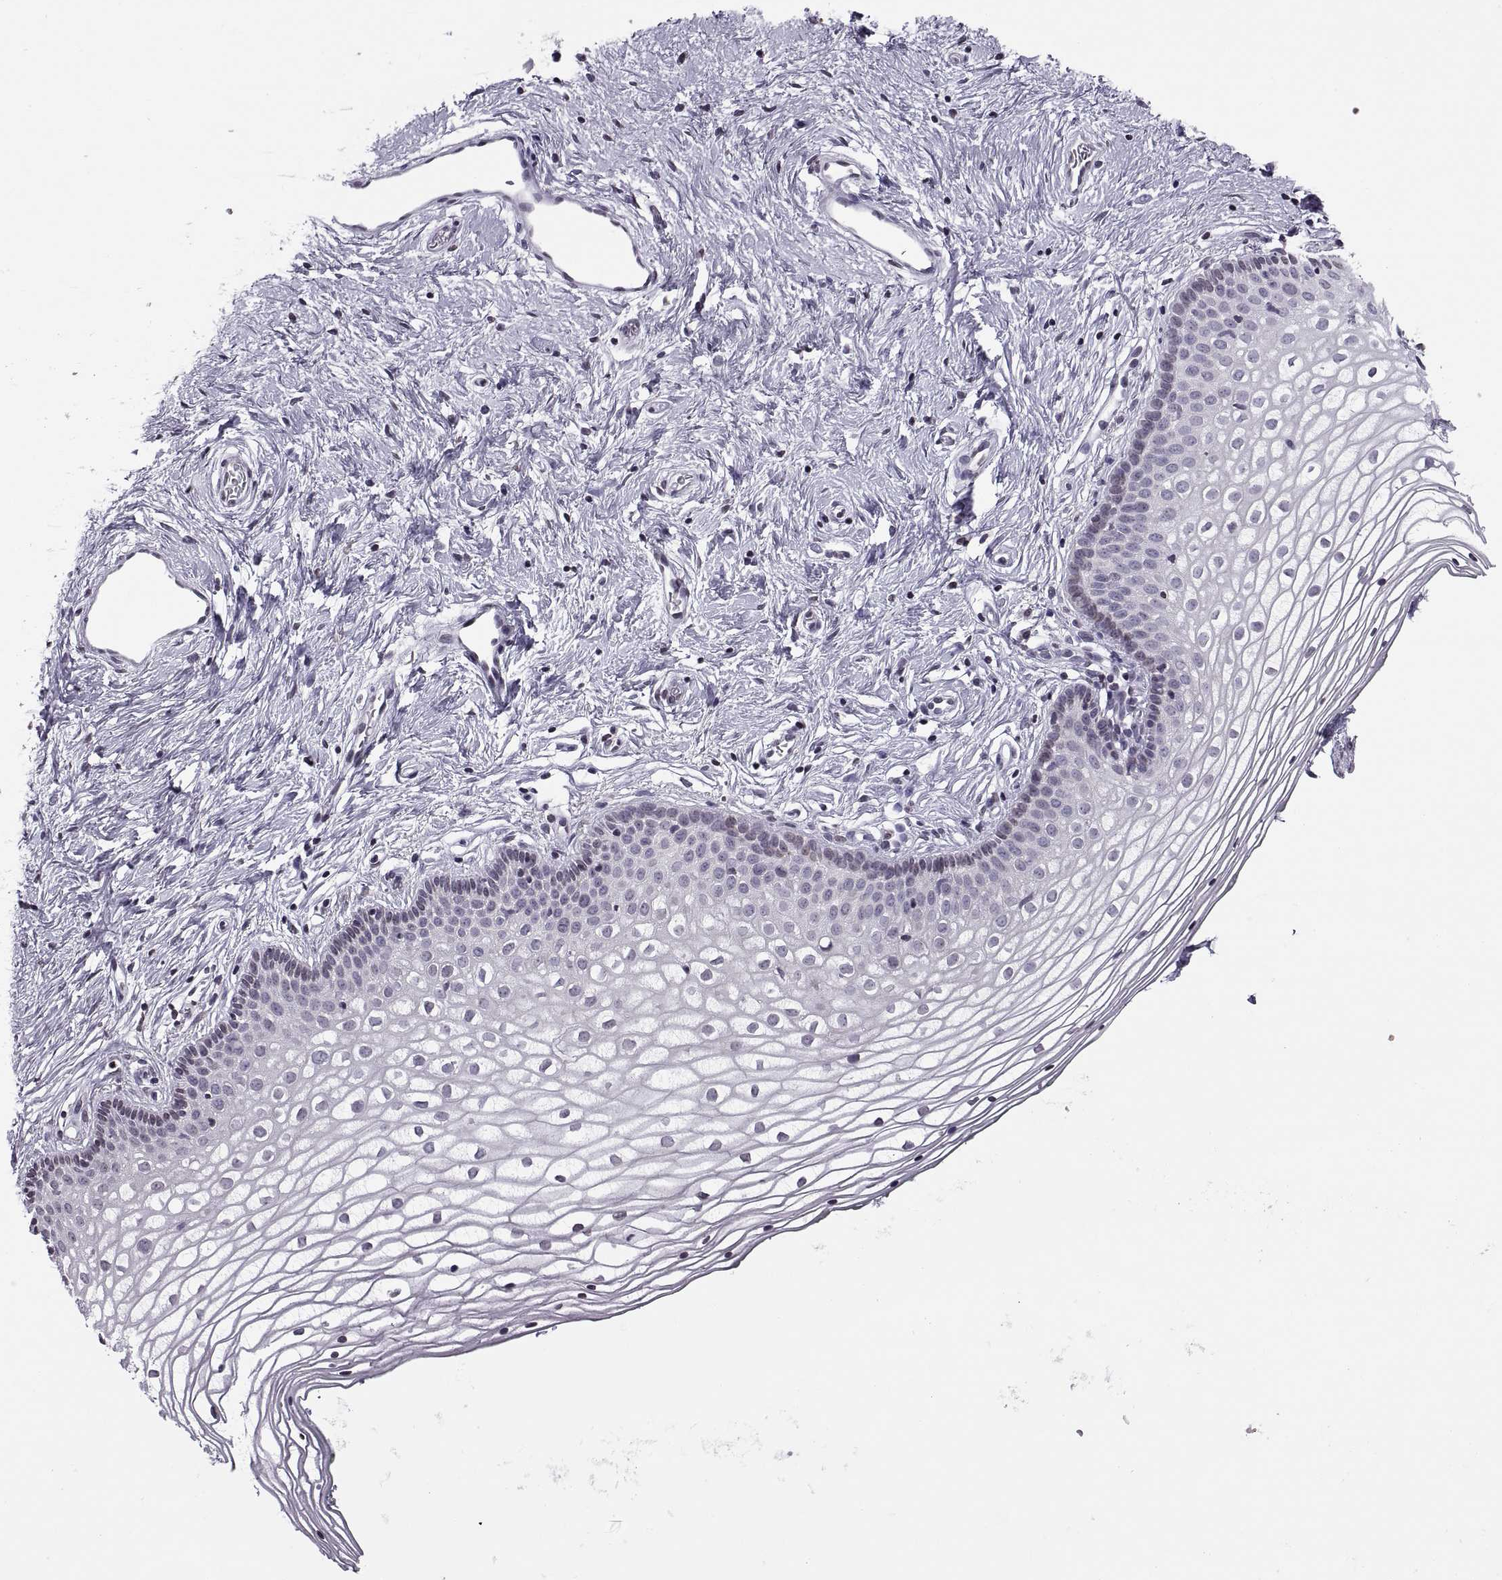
{"staining": {"intensity": "negative", "quantity": "none", "location": "none"}, "tissue": "vagina", "cell_type": "Squamous epithelial cells", "image_type": "normal", "snomed": [{"axis": "morphology", "description": "Normal tissue, NOS"}, {"axis": "topography", "description": "Vagina"}], "caption": "An IHC photomicrograph of benign vagina is shown. There is no staining in squamous epithelial cells of vagina. (Stains: DAB (3,3'-diaminobenzidine) immunohistochemistry with hematoxylin counter stain, Microscopy: brightfield microscopy at high magnification).", "gene": "H1", "patient": {"sex": "female", "age": 36}}